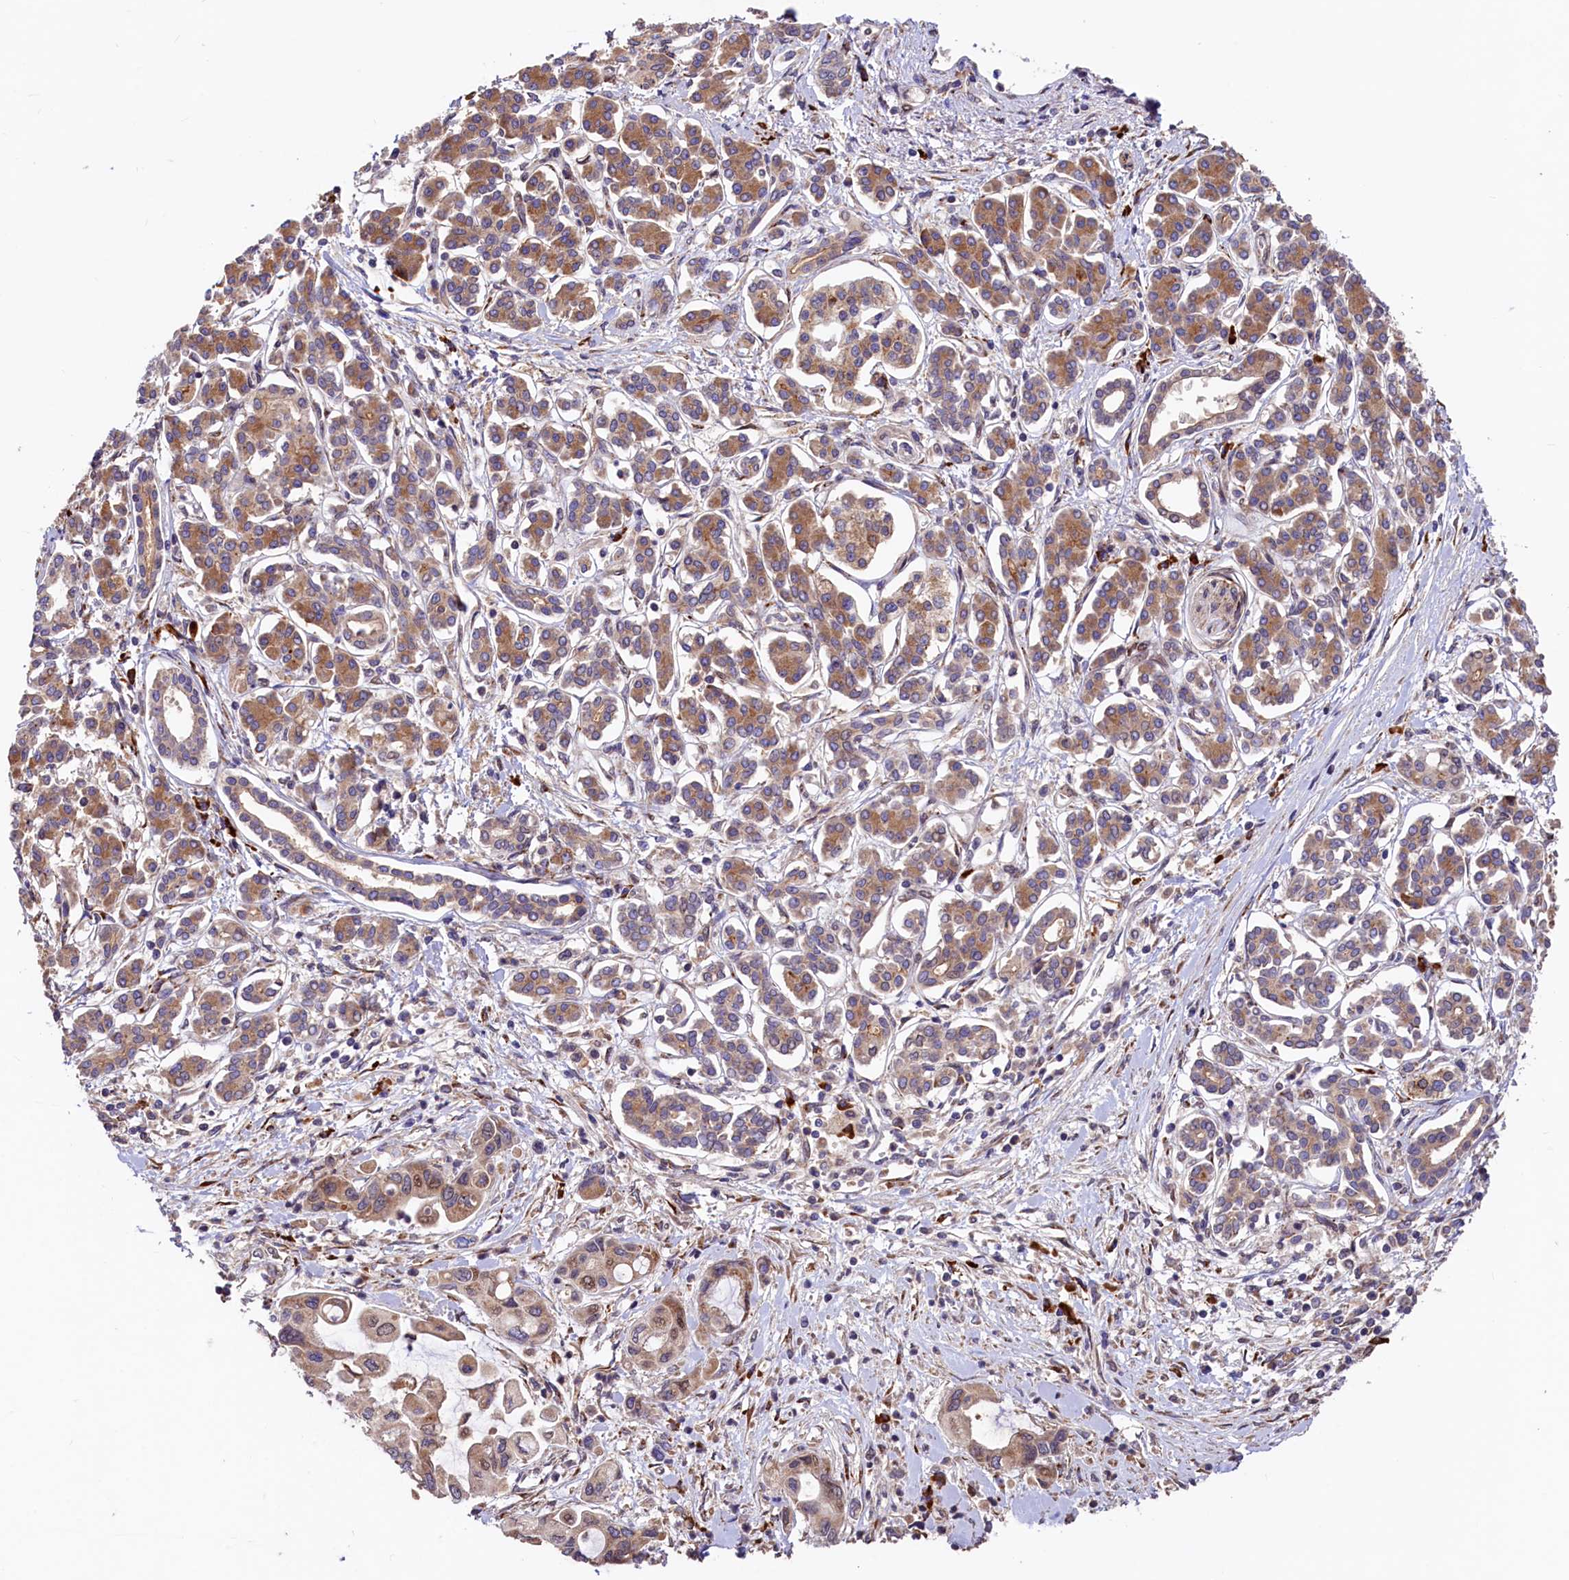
{"staining": {"intensity": "moderate", "quantity": "25%-75%", "location": "cytoplasmic/membranous,nuclear"}, "tissue": "pancreatic cancer", "cell_type": "Tumor cells", "image_type": "cancer", "snomed": [{"axis": "morphology", "description": "Adenocarcinoma, NOS"}, {"axis": "topography", "description": "Pancreas"}], "caption": "This photomicrograph displays adenocarcinoma (pancreatic) stained with IHC to label a protein in brown. The cytoplasmic/membranous and nuclear of tumor cells show moderate positivity for the protein. Nuclei are counter-stained blue.", "gene": "C5orf15", "patient": {"sex": "female", "age": 50}}